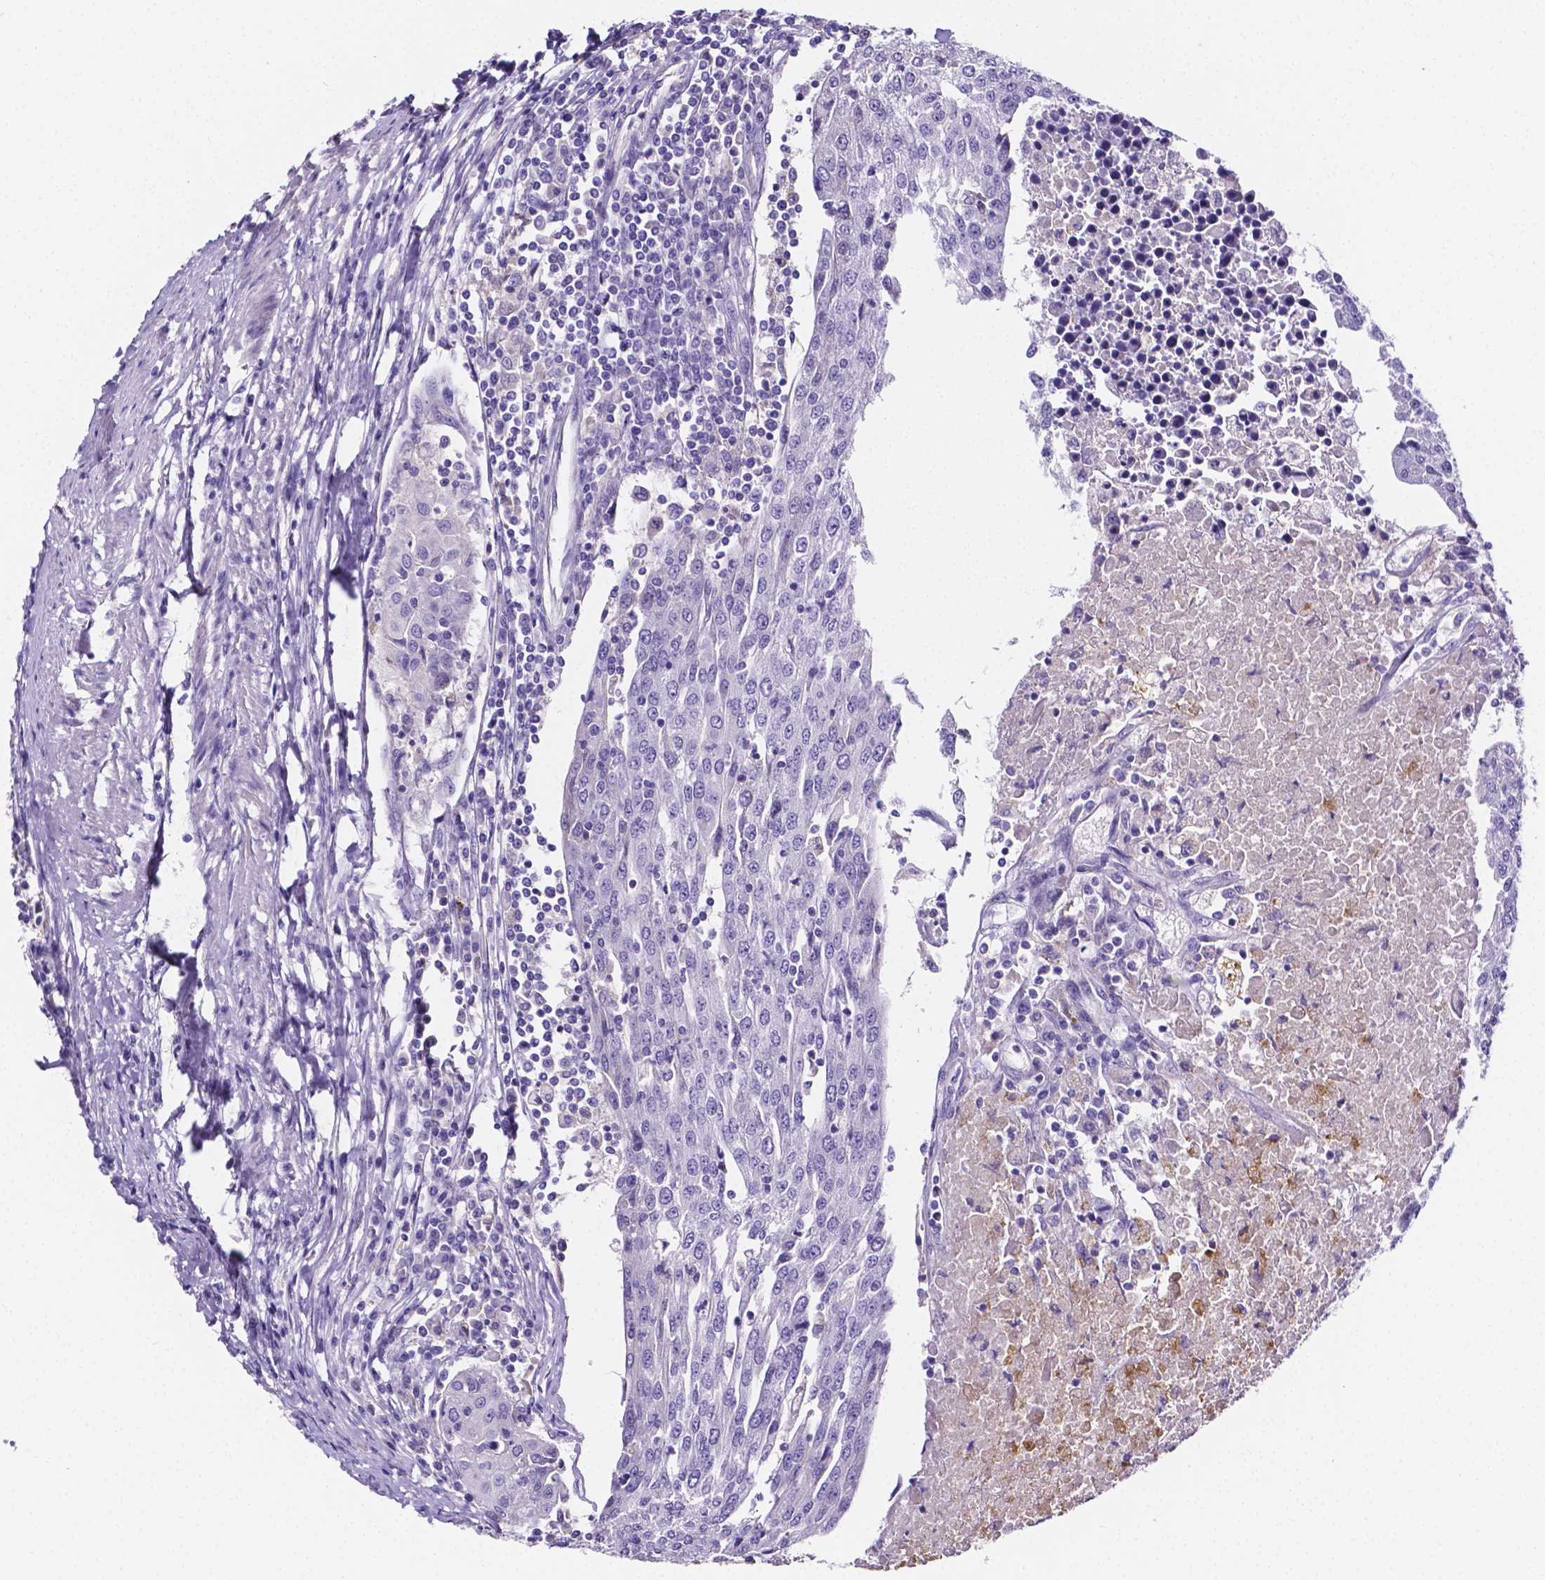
{"staining": {"intensity": "negative", "quantity": "none", "location": "none"}, "tissue": "urothelial cancer", "cell_type": "Tumor cells", "image_type": "cancer", "snomed": [{"axis": "morphology", "description": "Urothelial carcinoma, High grade"}, {"axis": "topography", "description": "Urinary bladder"}], "caption": "Urothelial cancer was stained to show a protein in brown. There is no significant expression in tumor cells.", "gene": "NRGN", "patient": {"sex": "female", "age": 85}}